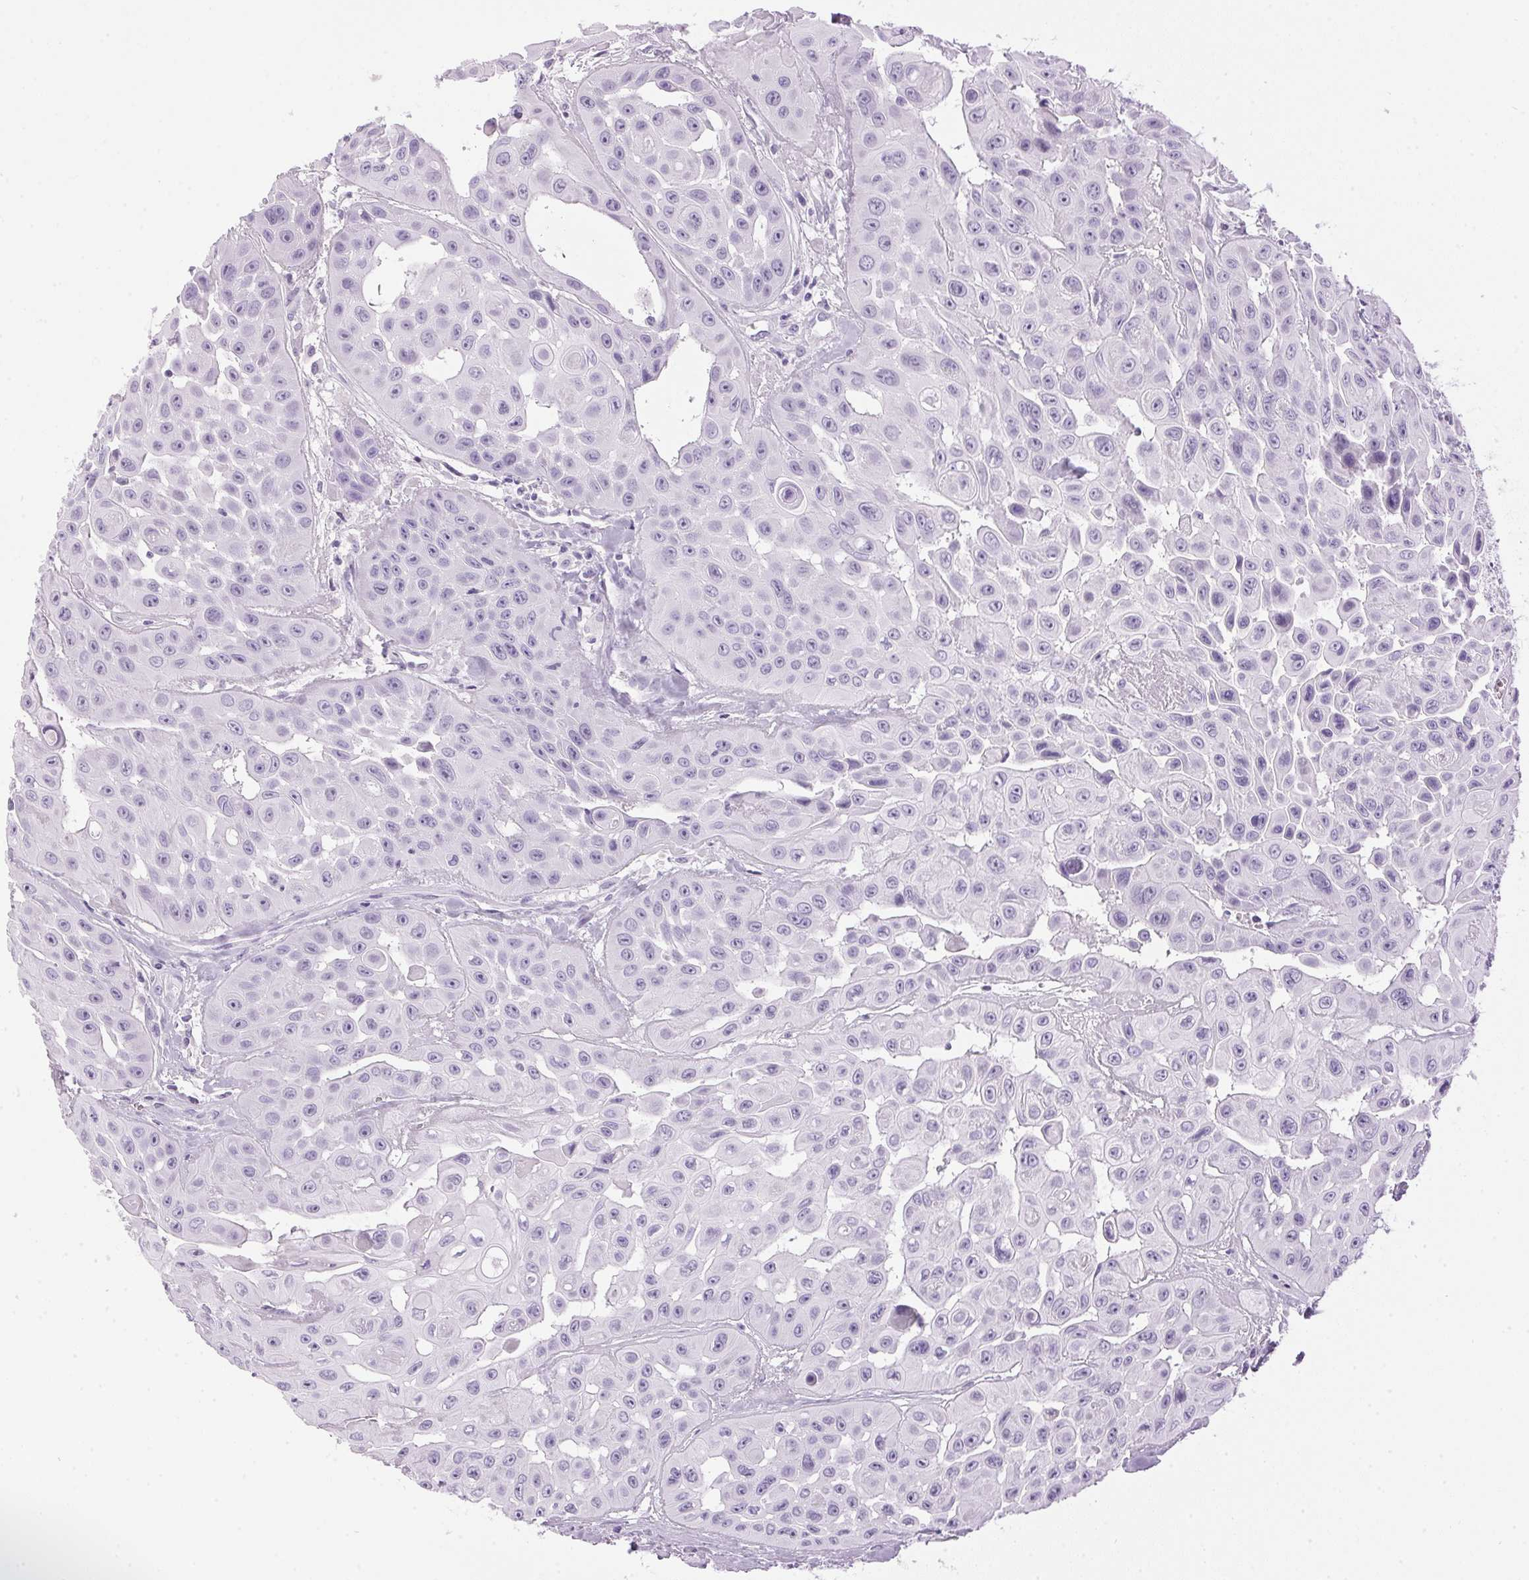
{"staining": {"intensity": "negative", "quantity": "none", "location": "none"}, "tissue": "head and neck cancer", "cell_type": "Tumor cells", "image_type": "cancer", "snomed": [{"axis": "morphology", "description": "Adenocarcinoma, NOS"}, {"axis": "topography", "description": "Head-Neck"}], "caption": "Human head and neck cancer stained for a protein using IHC reveals no staining in tumor cells.", "gene": "SP7", "patient": {"sex": "male", "age": 73}}